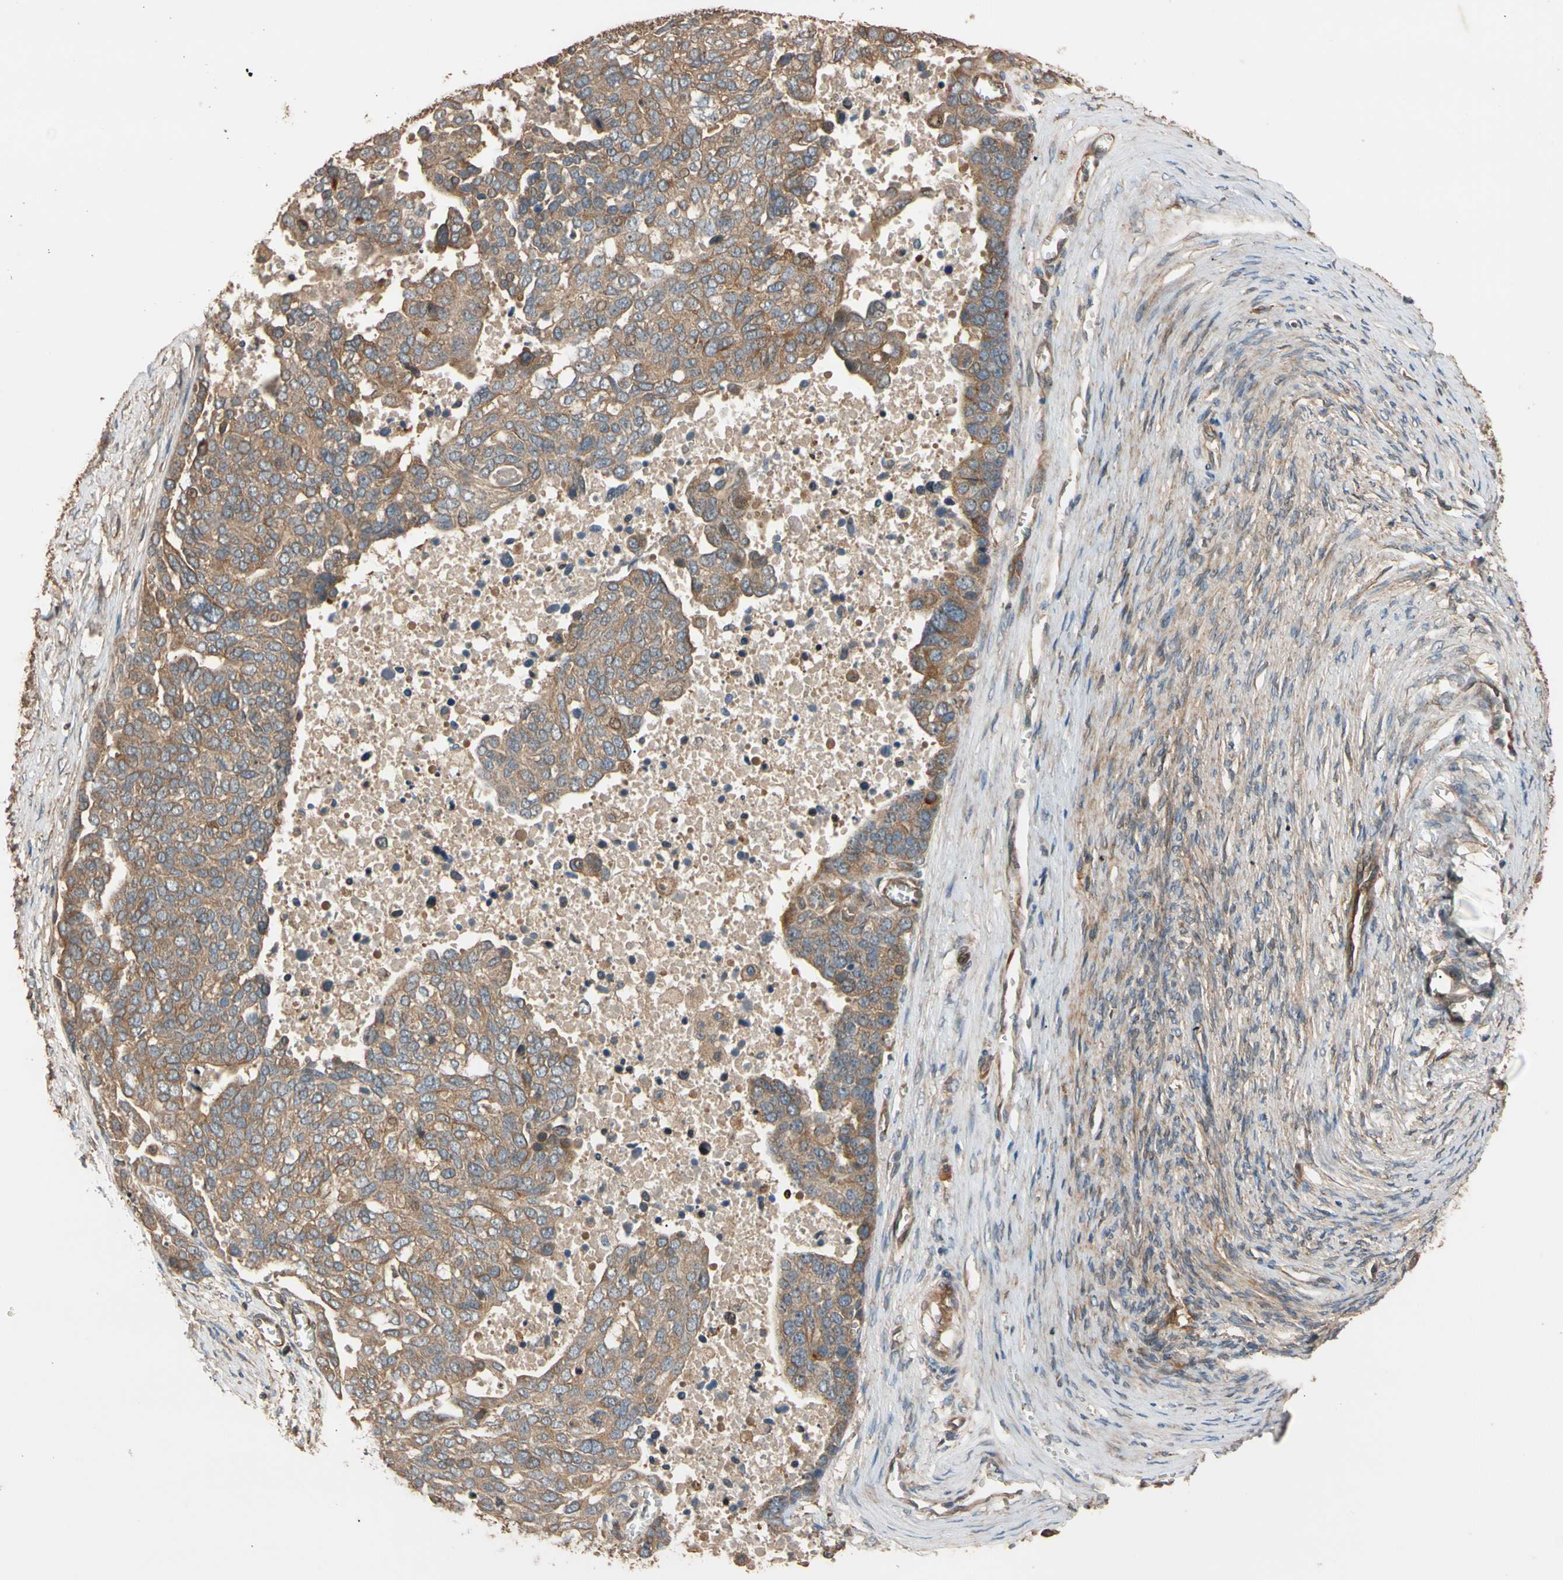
{"staining": {"intensity": "moderate", "quantity": ">75%", "location": "cytoplasmic/membranous"}, "tissue": "ovarian cancer", "cell_type": "Tumor cells", "image_type": "cancer", "snomed": [{"axis": "morphology", "description": "Cystadenocarcinoma, serous, NOS"}, {"axis": "topography", "description": "Ovary"}], "caption": "Ovarian serous cystadenocarcinoma stained with IHC shows moderate cytoplasmic/membranous expression in approximately >75% of tumor cells.", "gene": "MGRN1", "patient": {"sex": "female", "age": 44}}